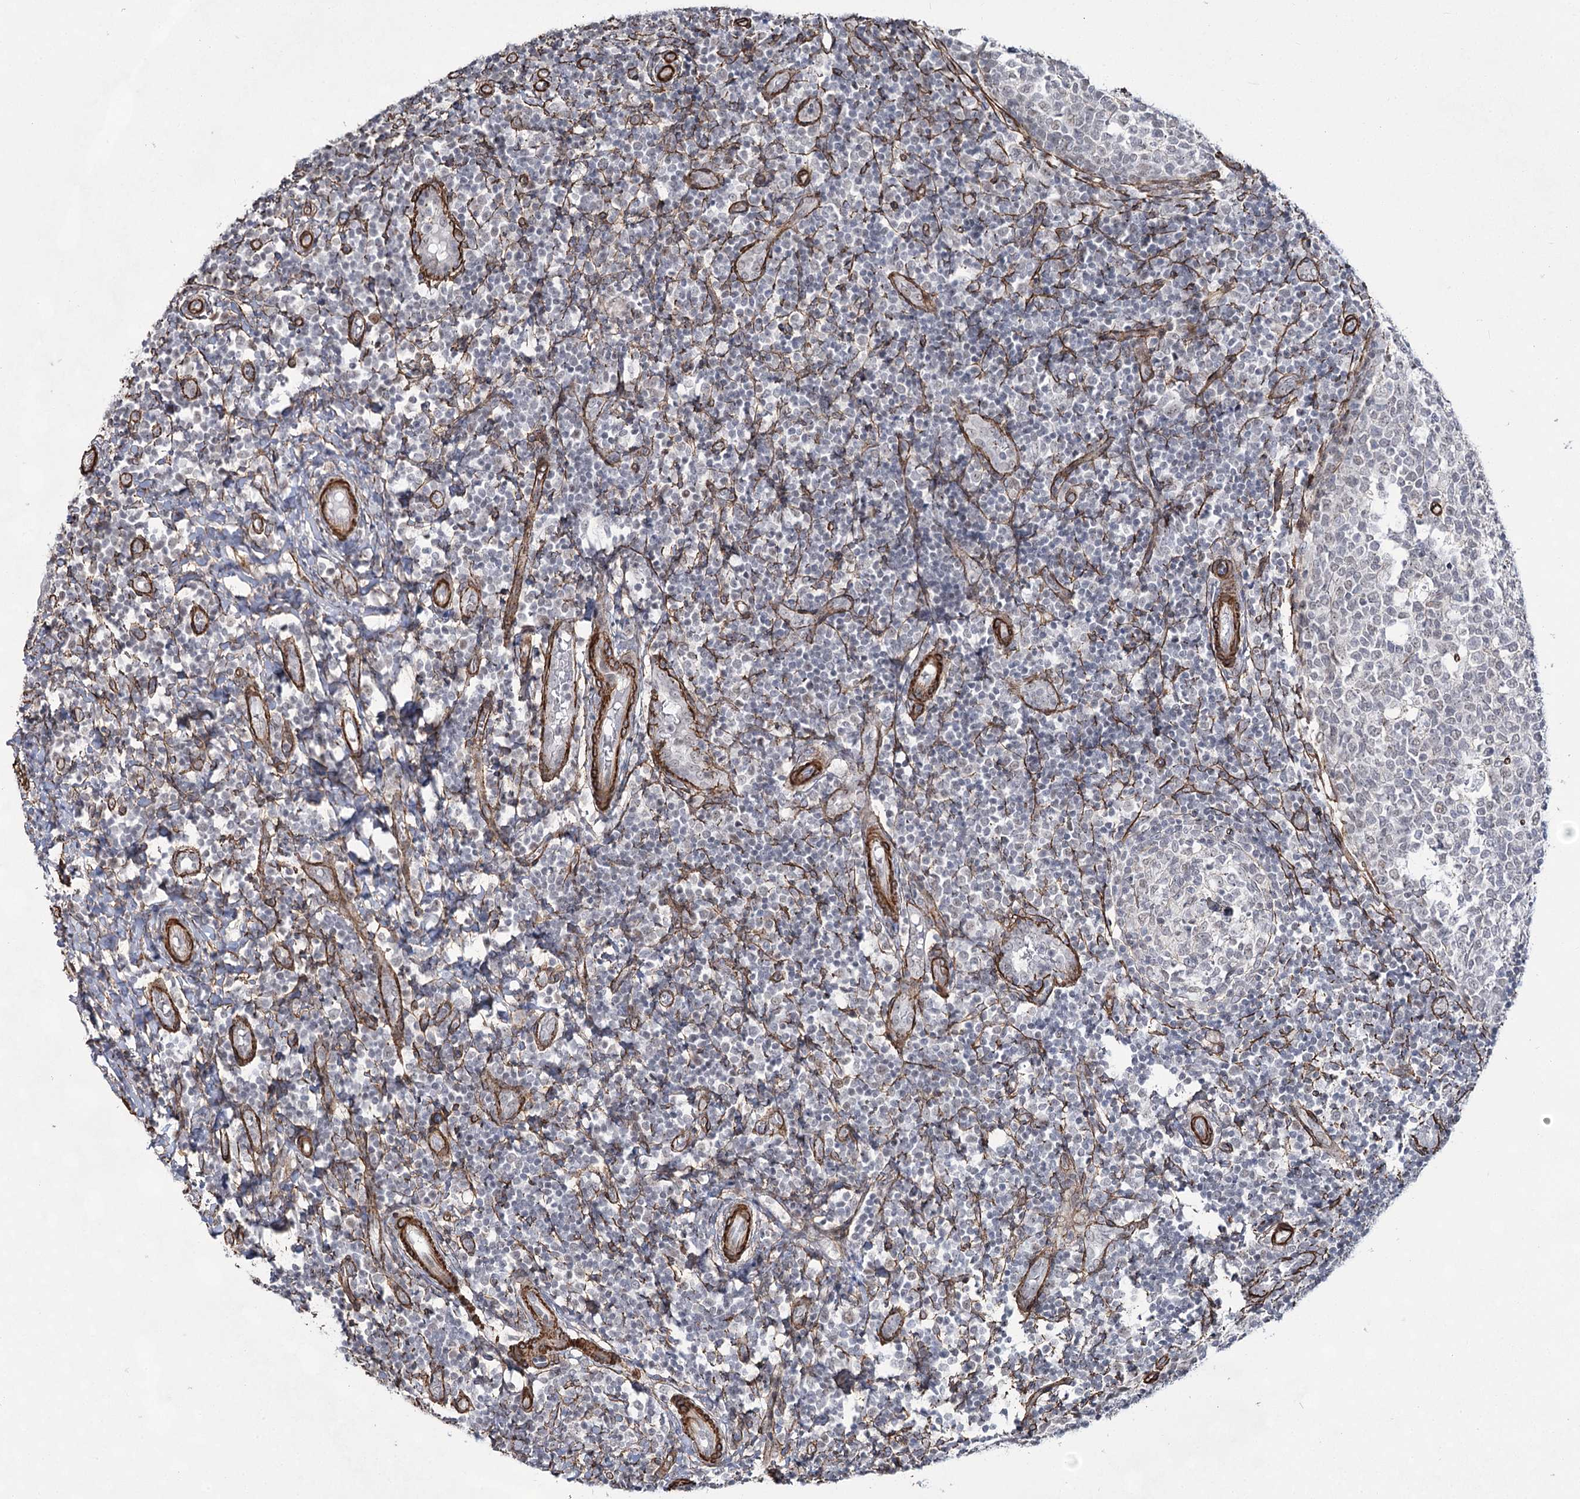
{"staining": {"intensity": "negative", "quantity": "none", "location": "none"}, "tissue": "tonsil", "cell_type": "Germinal center cells", "image_type": "normal", "snomed": [{"axis": "morphology", "description": "Normal tissue, NOS"}, {"axis": "topography", "description": "Tonsil"}], "caption": "A high-resolution image shows immunohistochemistry (IHC) staining of unremarkable tonsil, which displays no significant positivity in germinal center cells.", "gene": "CWF19L1", "patient": {"sex": "female", "age": 19}}